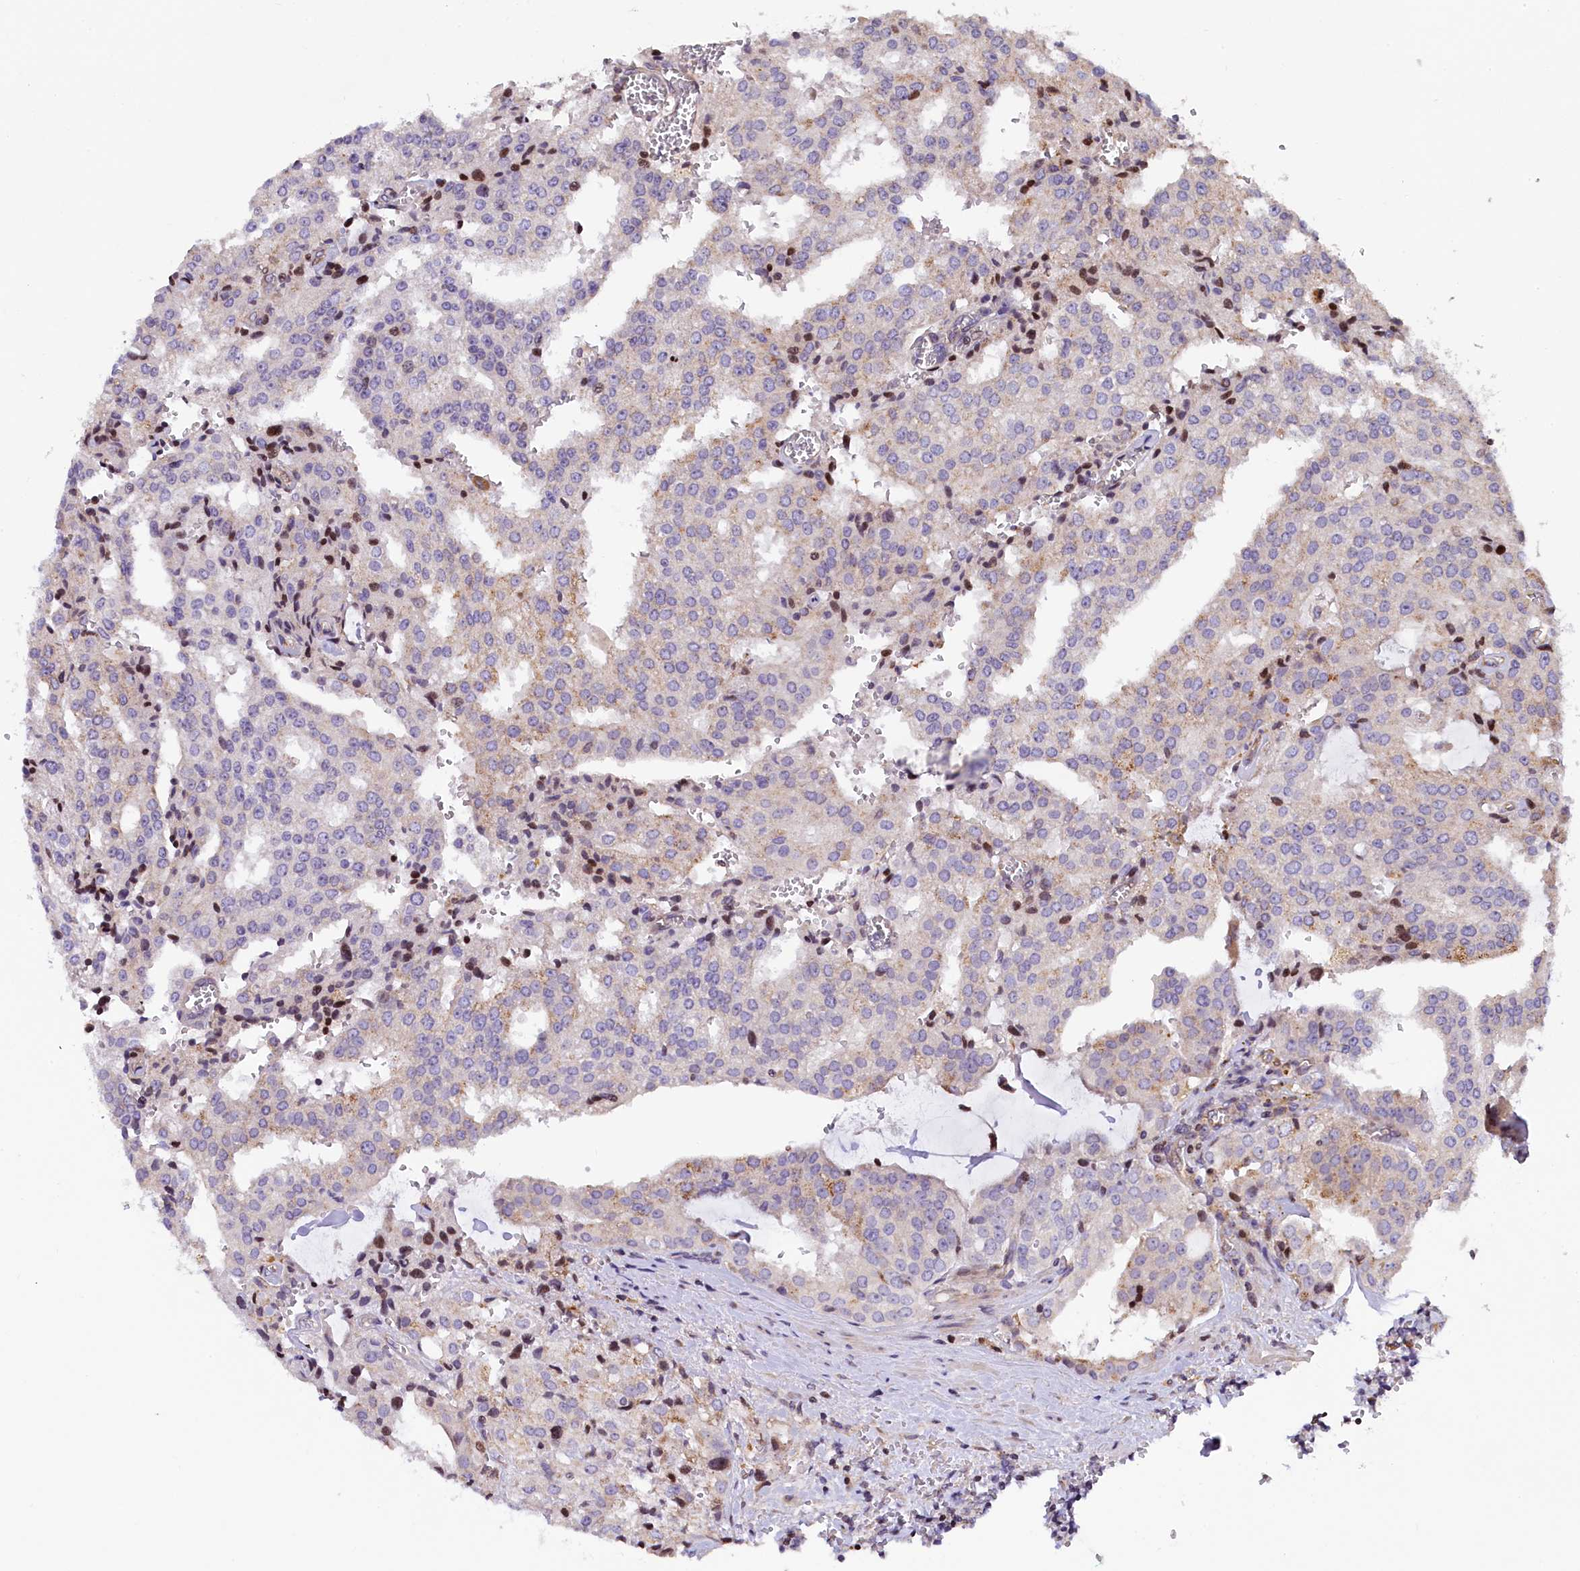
{"staining": {"intensity": "negative", "quantity": "none", "location": "none"}, "tissue": "prostate cancer", "cell_type": "Tumor cells", "image_type": "cancer", "snomed": [{"axis": "morphology", "description": "Adenocarcinoma, High grade"}, {"axis": "topography", "description": "Prostate"}], "caption": "Tumor cells show no significant staining in high-grade adenocarcinoma (prostate).", "gene": "TGDS", "patient": {"sex": "male", "age": 68}}